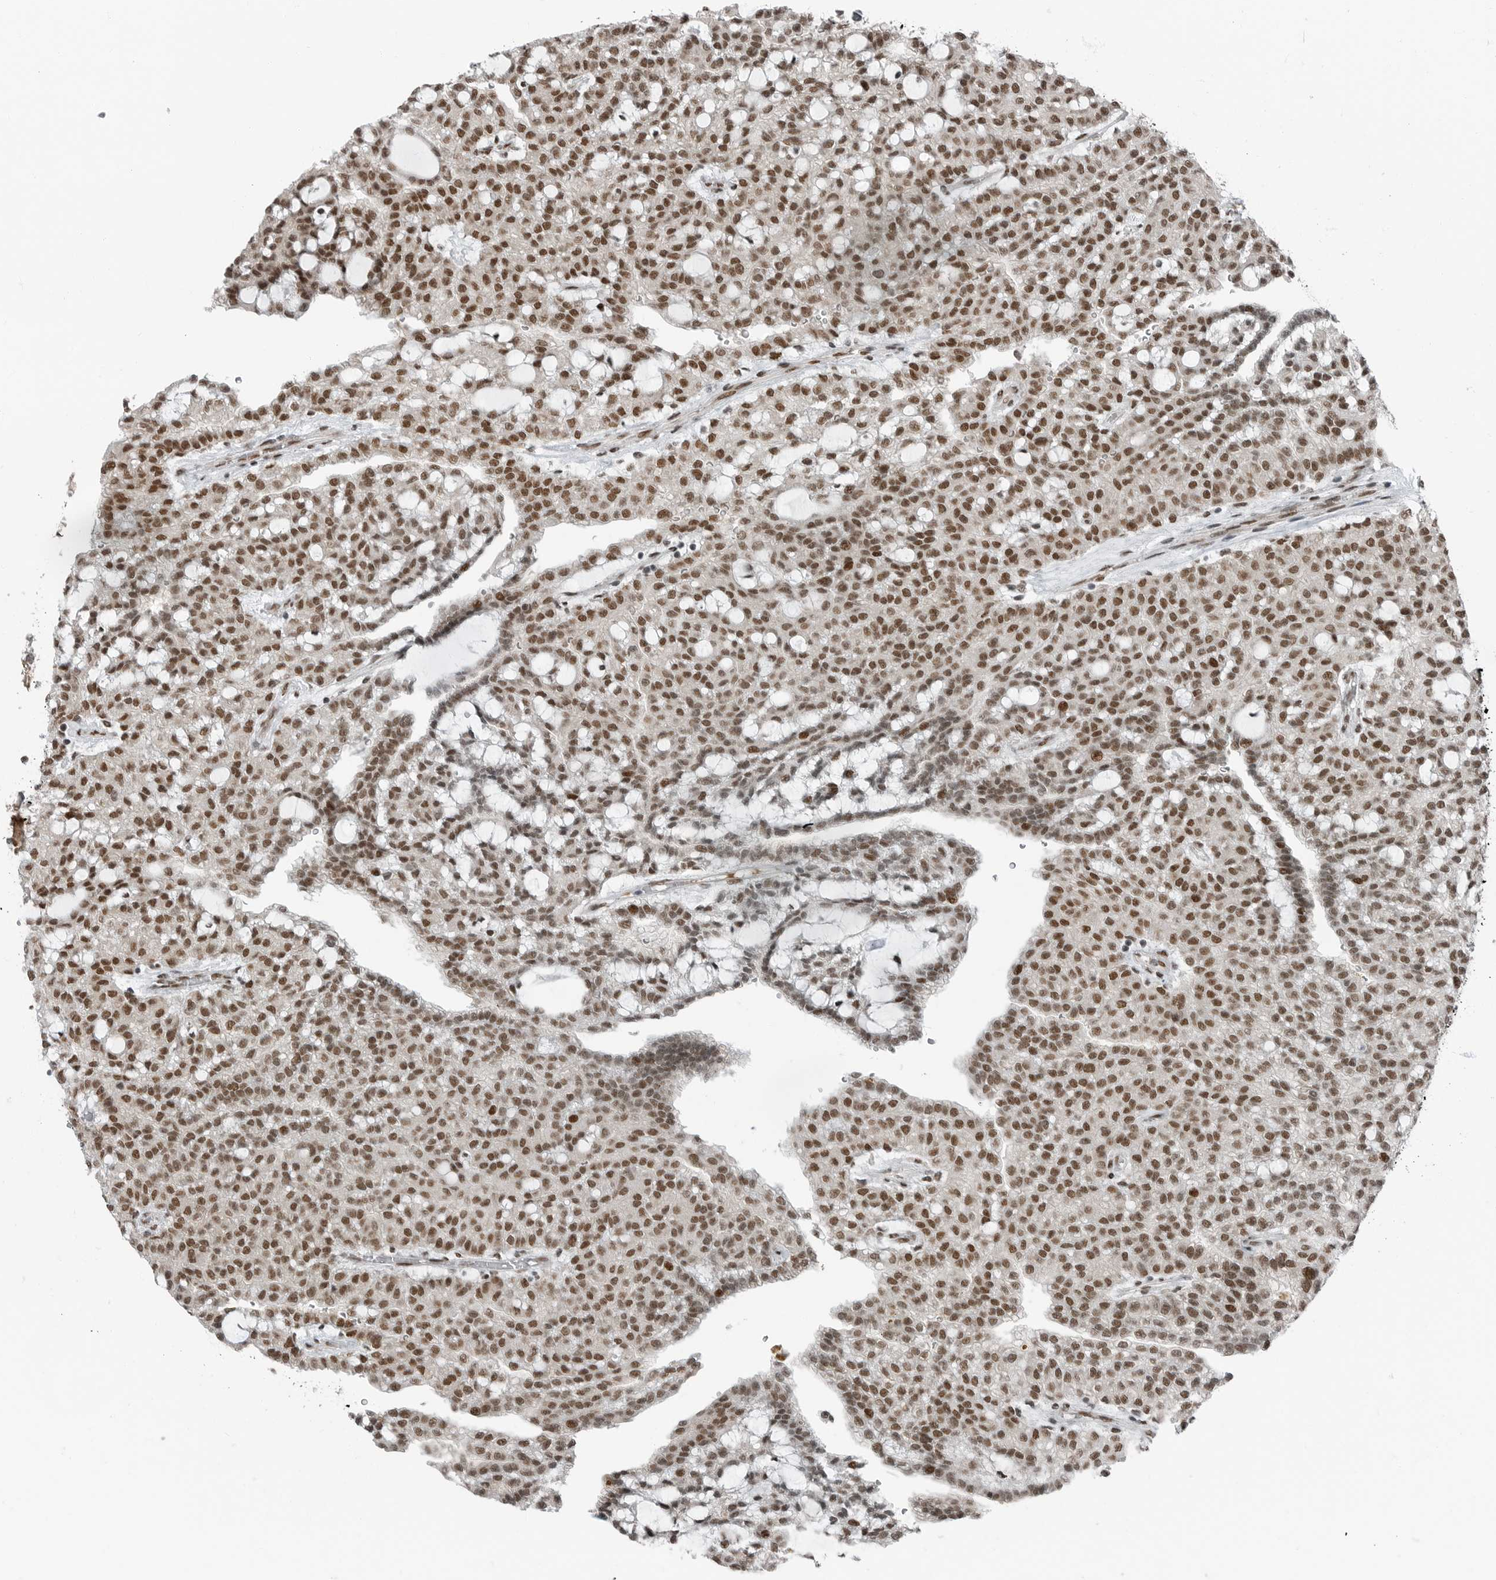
{"staining": {"intensity": "moderate", "quantity": ">75%", "location": "nuclear"}, "tissue": "renal cancer", "cell_type": "Tumor cells", "image_type": "cancer", "snomed": [{"axis": "morphology", "description": "Adenocarcinoma, NOS"}, {"axis": "topography", "description": "Kidney"}], "caption": "Human renal adenocarcinoma stained for a protein (brown) demonstrates moderate nuclear positive expression in about >75% of tumor cells.", "gene": "BLZF1", "patient": {"sex": "male", "age": 63}}